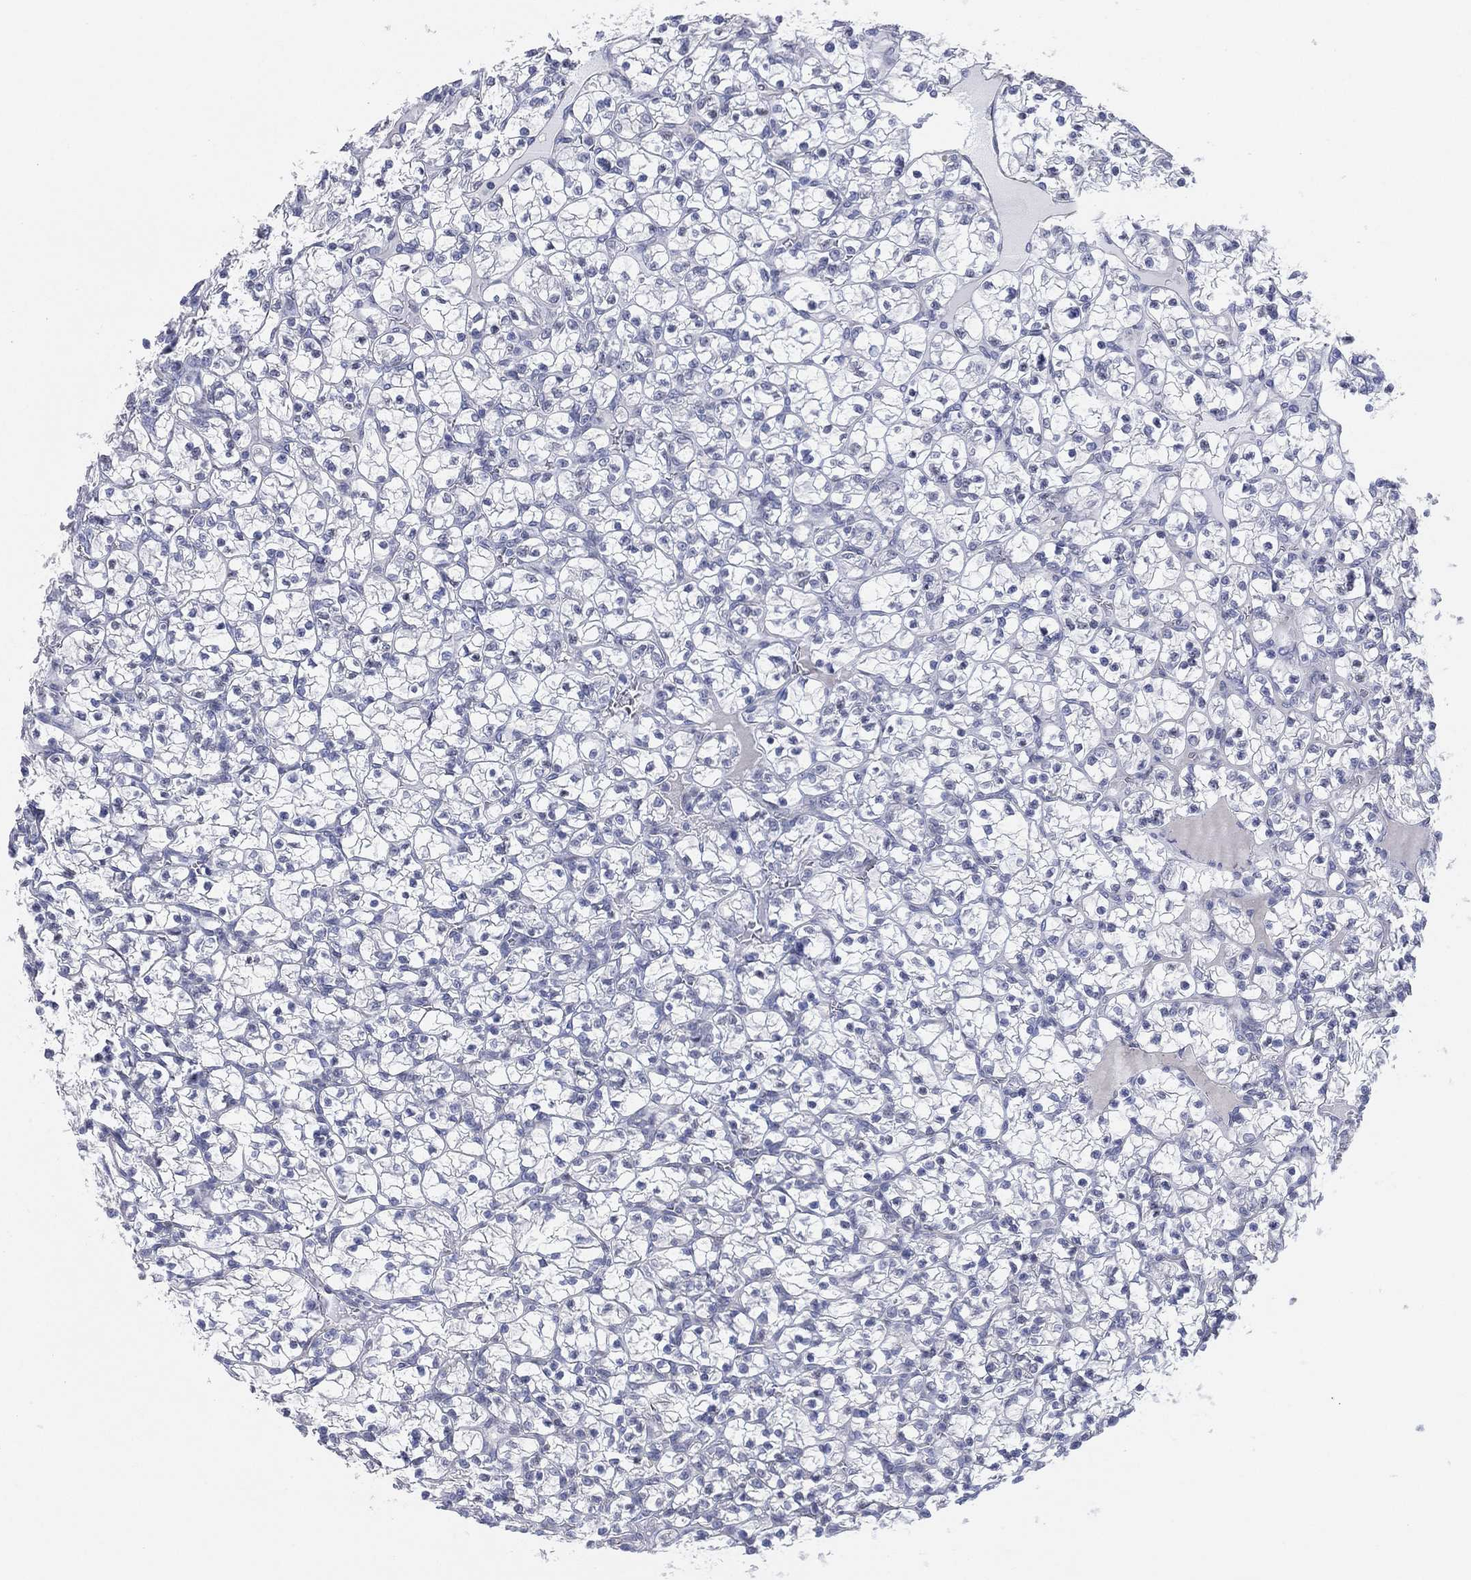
{"staining": {"intensity": "negative", "quantity": "none", "location": "none"}, "tissue": "renal cancer", "cell_type": "Tumor cells", "image_type": "cancer", "snomed": [{"axis": "morphology", "description": "Adenocarcinoma, NOS"}, {"axis": "topography", "description": "Kidney"}], "caption": "Tumor cells show no significant expression in renal cancer (adenocarcinoma). The staining is performed using DAB brown chromogen with nuclei counter-stained in using hematoxylin.", "gene": "CFTR", "patient": {"sex": "female", "age": 89}}